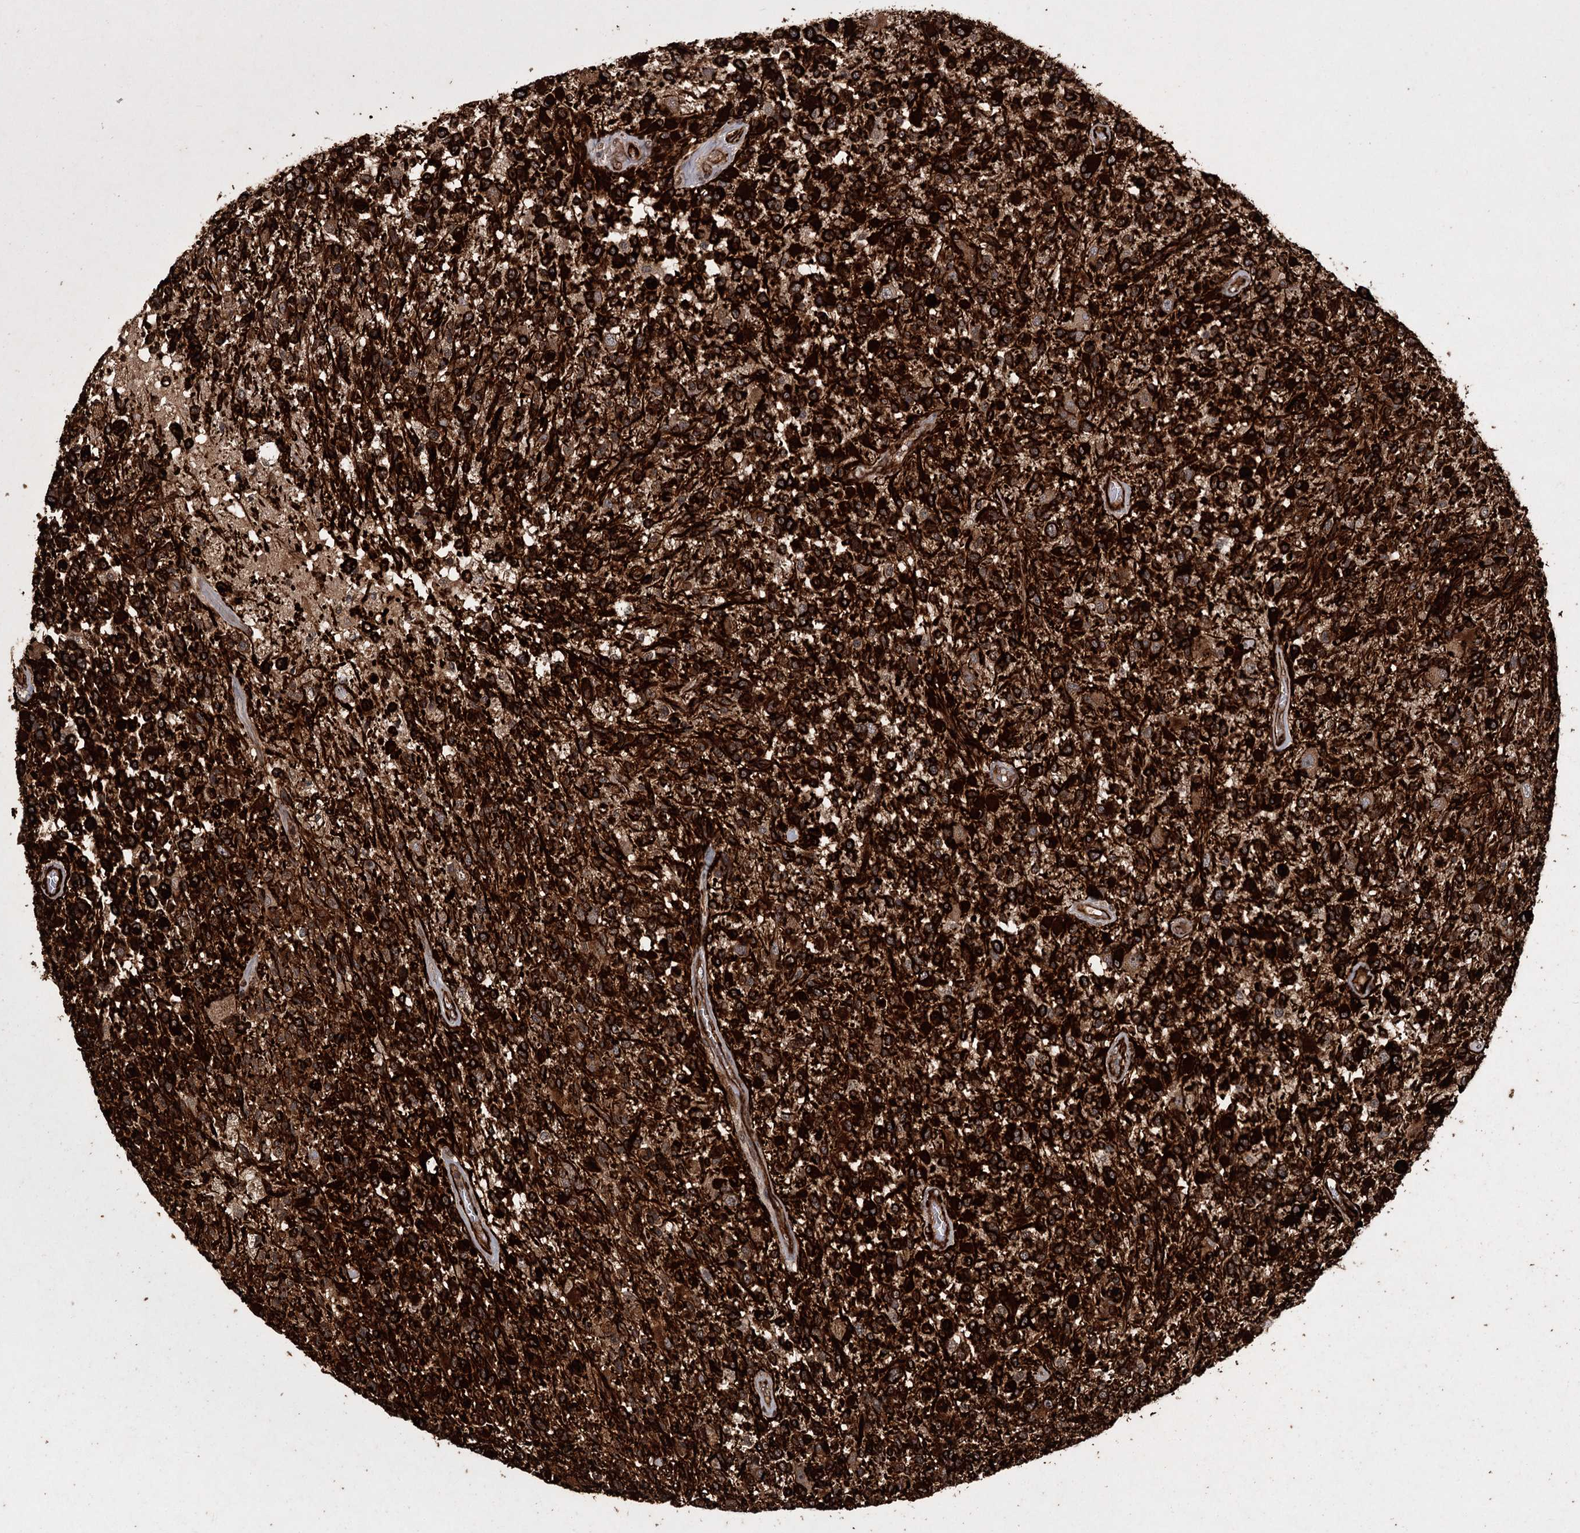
{"staining": {"intensity": "strong", "quantity": ">75%", "location": "cytoplasmic/membranous"}, "tissue": "glioma", "cell_type": "Tumor cells", "image_type": "cancer", "snomed": [{"axis": "morphology", "description": "Glioma, malignant, High grade"}, {"axis": "morphology", "description": "Glioblastoma, NOS"}, {"axis": "topography", "description": "Brain"}], "caption": "Immunohistochemistry of glioma exhibits high levels of strong cytoplasmic/membranous positivity in approximately >75% of tumor cells.", "gene": "RPAP3", "patient": {"sex": "male", "age": 60}}